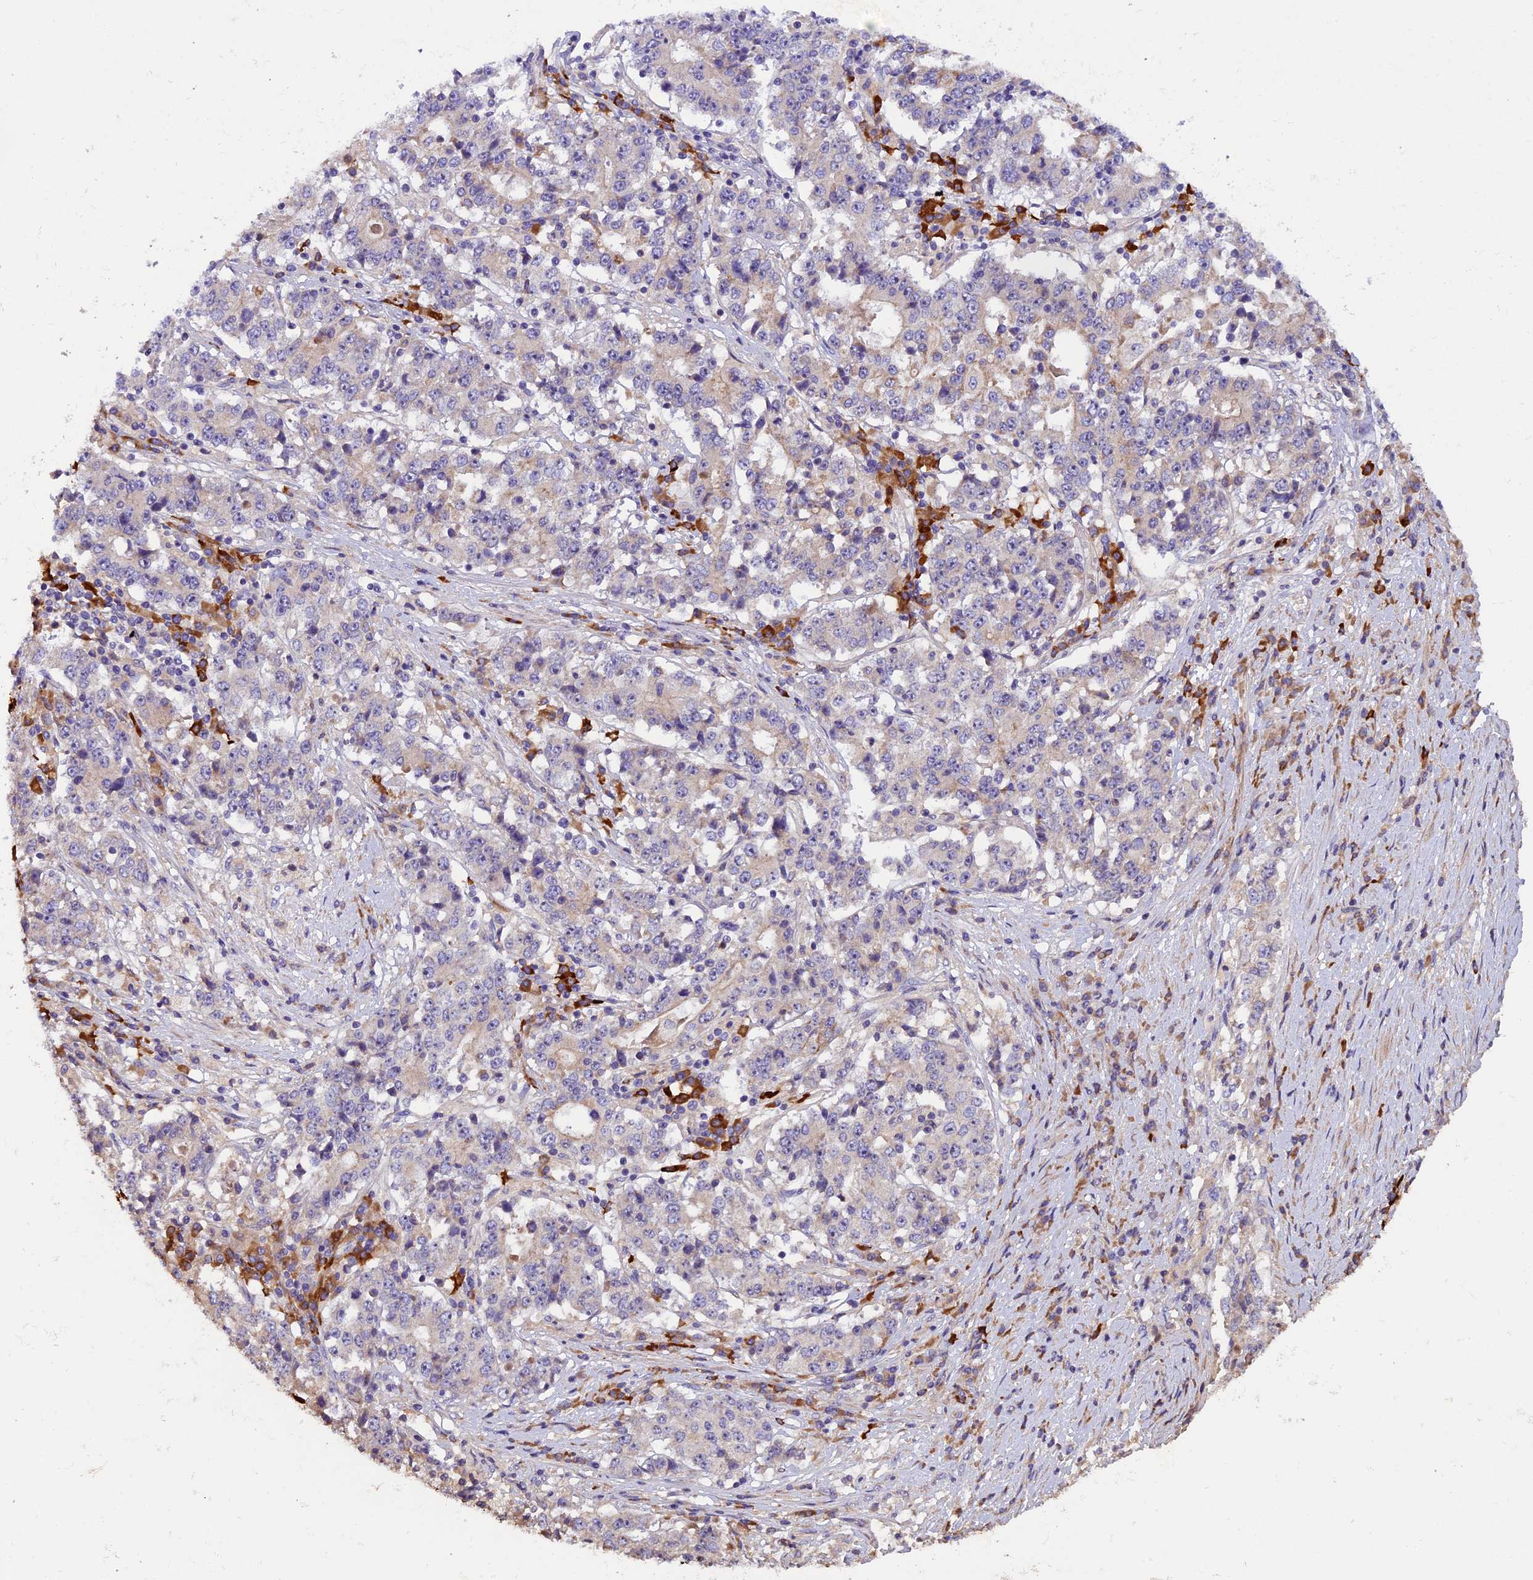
{"staining": {"intensity": "negative", "quantity": "none", "location": "none"}, "tissue": "stomach cancer", "cell_type": "Tumor cells", "image_type": "cancer", "snomed": [{"axis": "morphology", "description": "Adenocarcinoma, NOS"}, {"axis": "topography", "description": "Stomach"}], "caption": "Immunohistochemistry micrograph of neoplastic tissue: human stomach adenocarcinoma stained with DAB demonstrates no significant protein staining in tumor cells.", "gene": "FRY", "patient": {"sex": "male", "age": 59}}